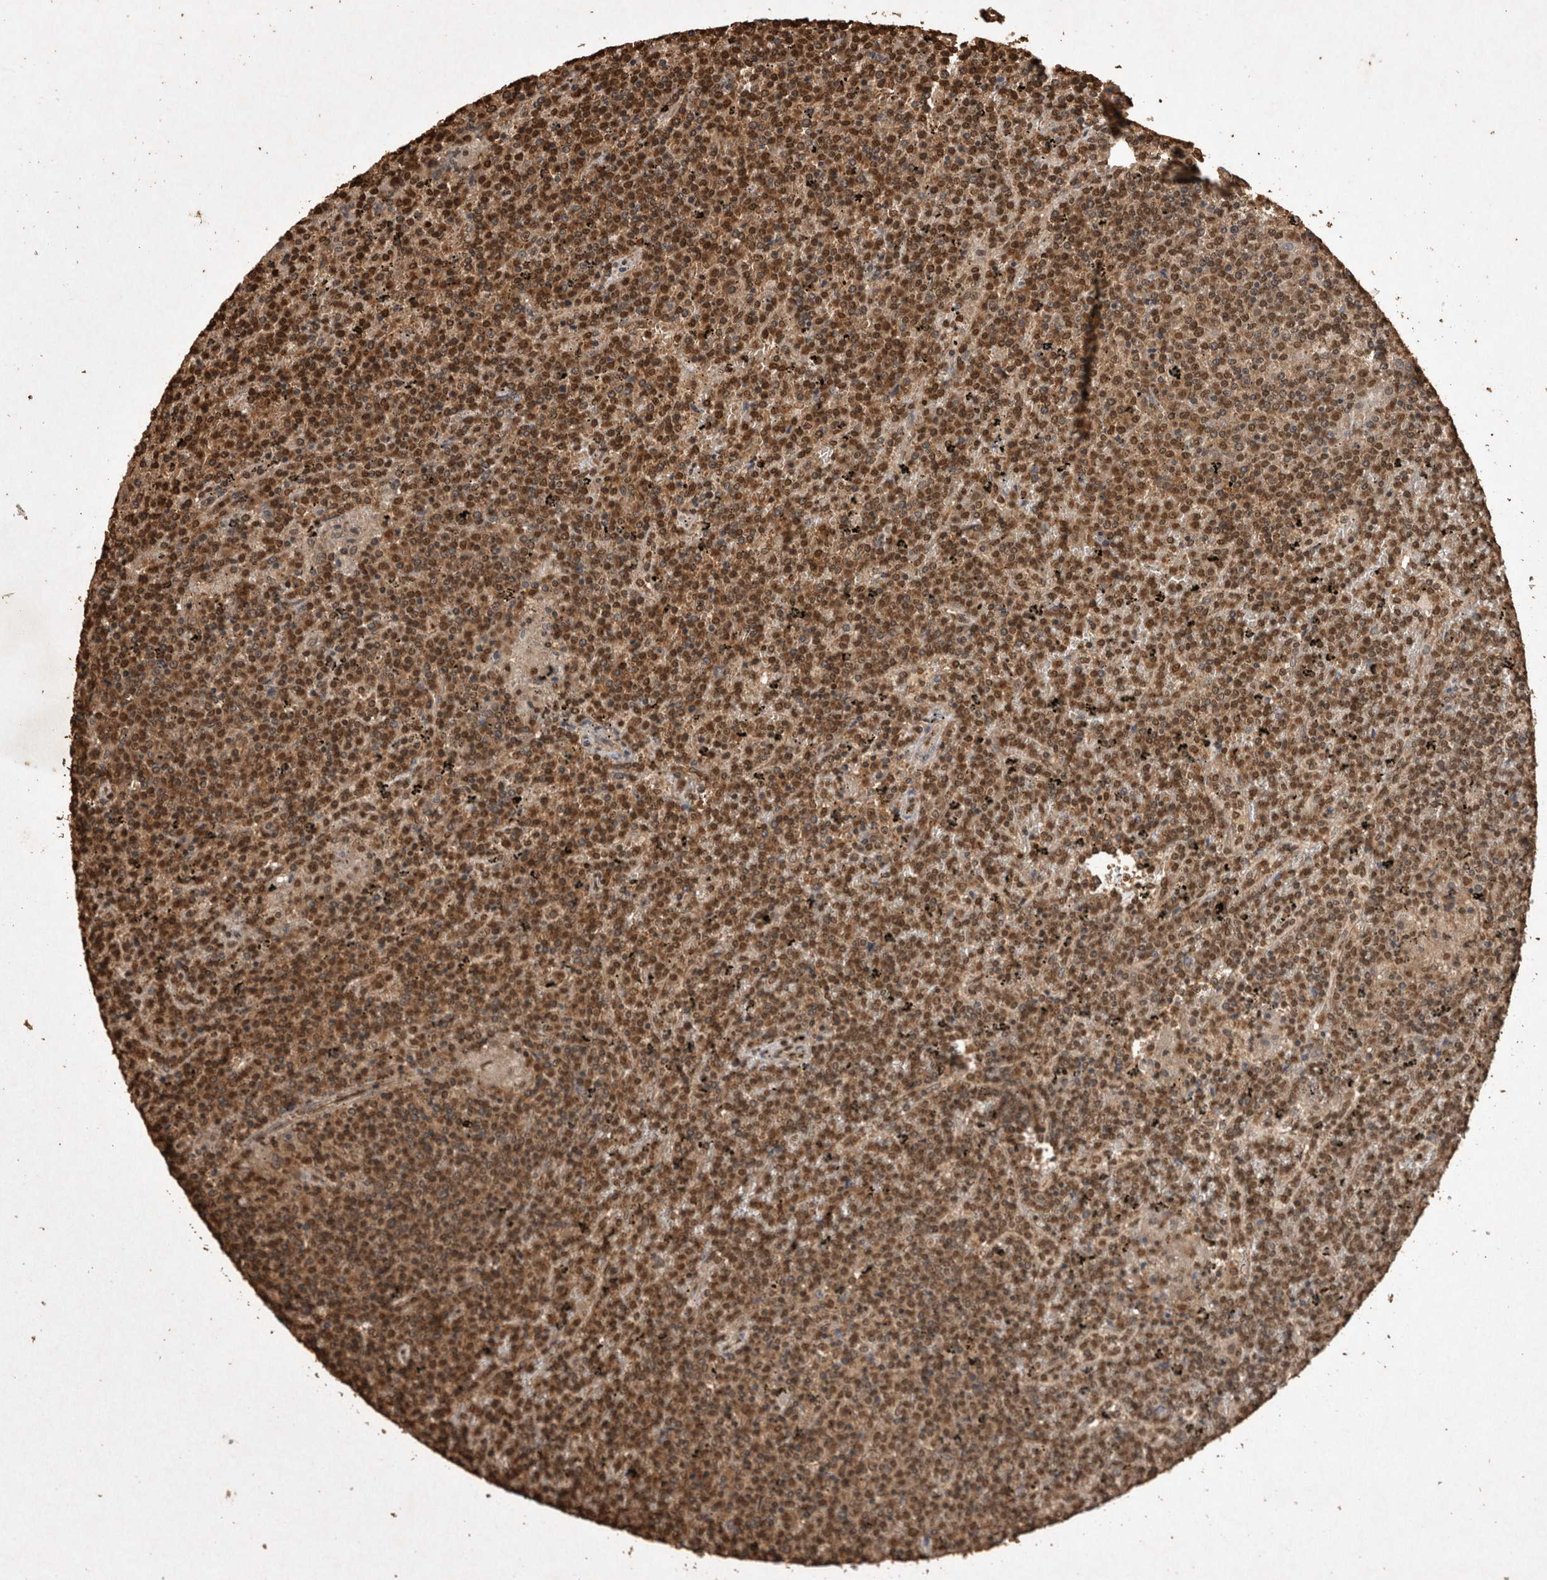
{"staining": {"intensity": "strong", "quantity": "25%-75%", "location": "nuclear"}, "tissue": "lymphoma", "cell_type": "Tumor cells", "image_type": "cancer", "snomed": [{"axis": "morphology", "description": "Malignant lymphoma, non-Hodgkin's type, Low grade"}, {"axis": "topography", "description": "Spleen"}], "caption": "This is a micrograph of immunohistochemistry (IHC) staining of lymphoma, which shows strong positivity in the nuclear of tumor cells.", "gene": "OAS2", "patient": {"sex": "female", "age": 19}}